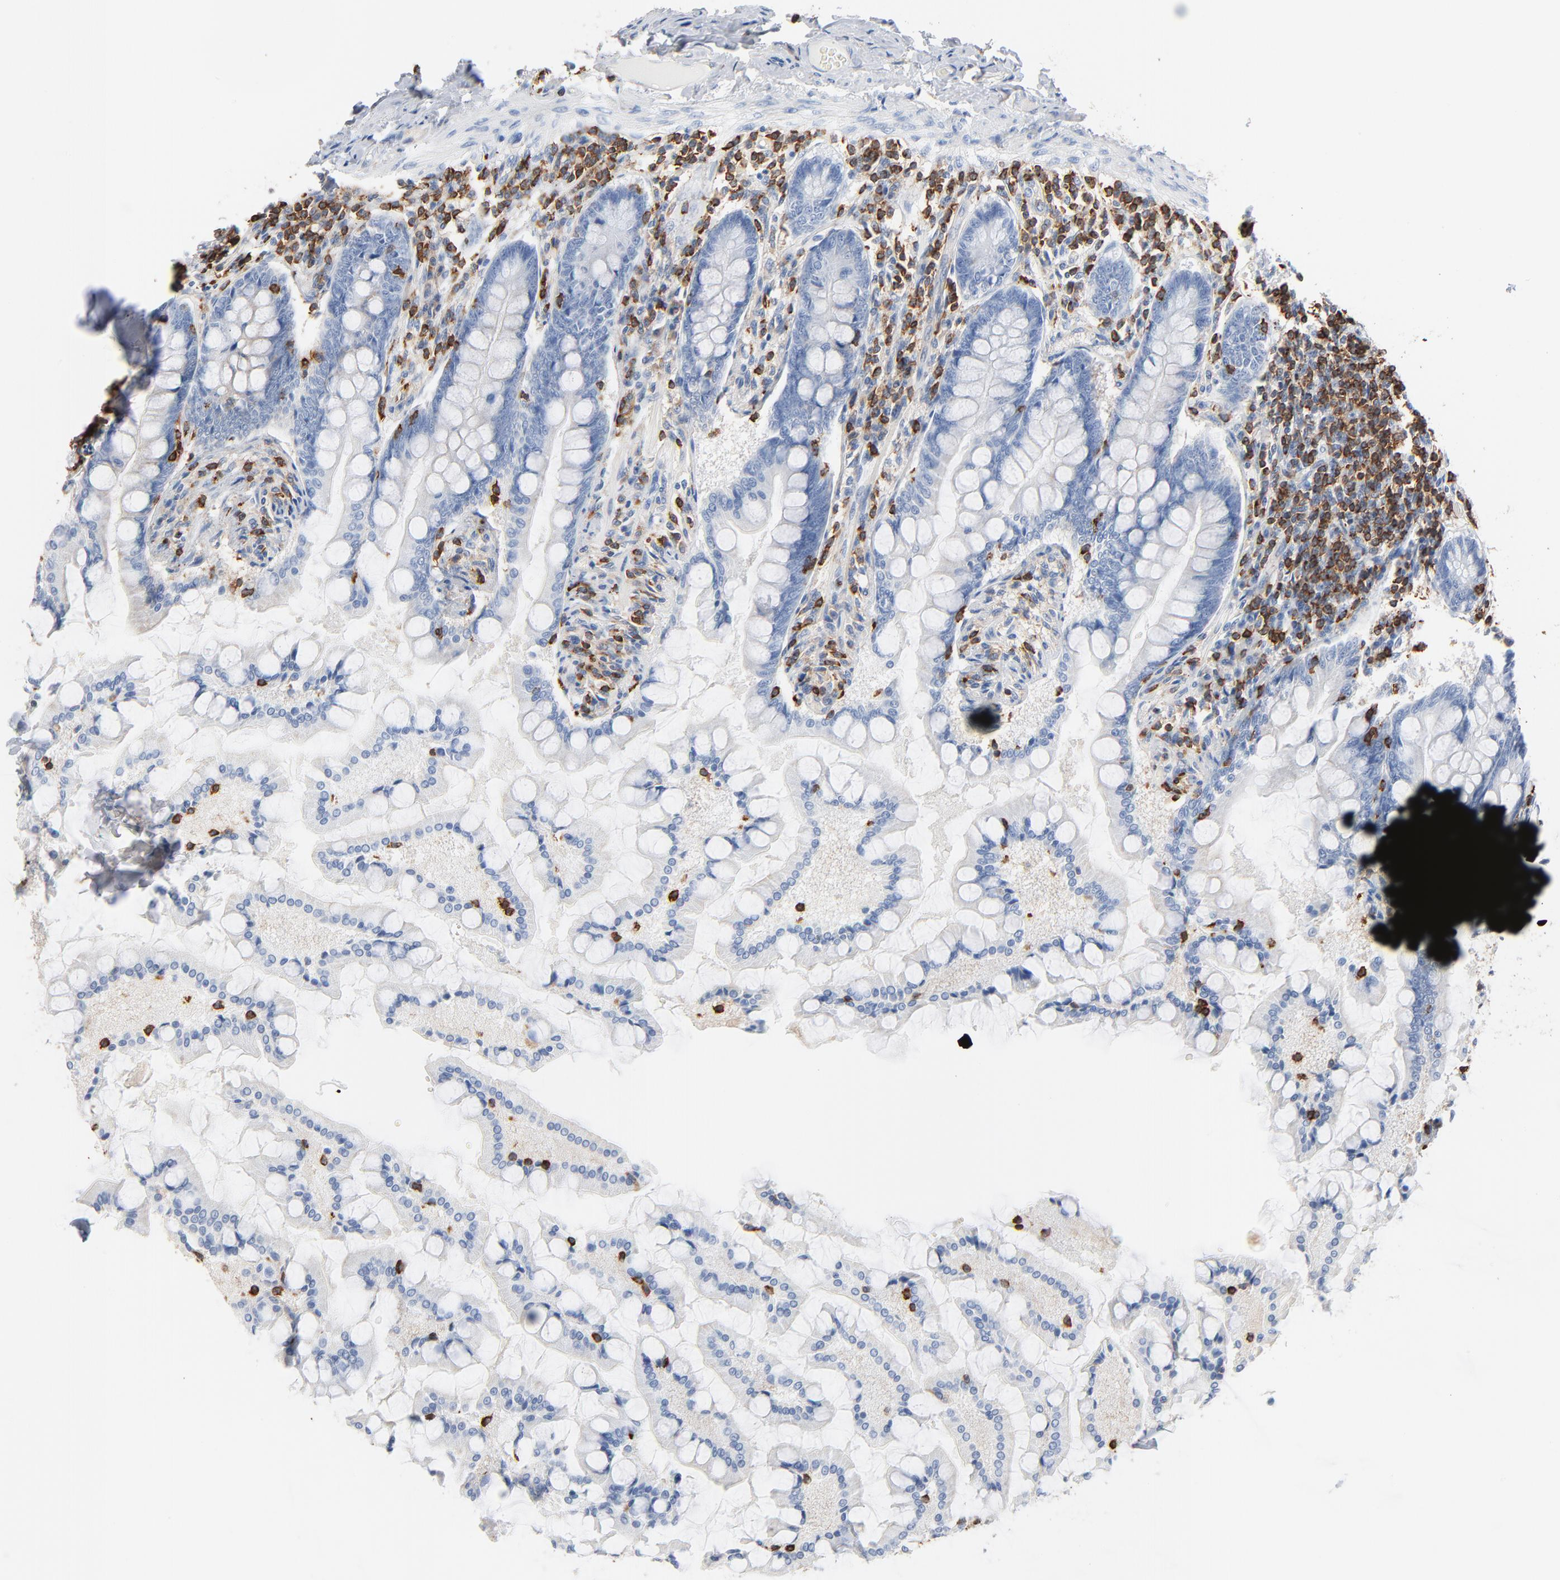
{"staining": {"intensity": "negative", "quantity": "none", "location": "none"}, "tissue": "small intestine", "cell_type": "Glandular cells", "image_type": "normal", "snomed": [{"axis": "morphology", "description": "Normal tissue, NOS"}, {"axis": "topography", "description": "Small intestine"}], "caption": "IHC histopathology image of normal small intestine: small intestine stained with DAB exhibits no significant protein staining in glandular cells. Nuclei are stained in blue.", "gene": "SH3KBP1", "patient": {"sex": "male", "age": 41}}